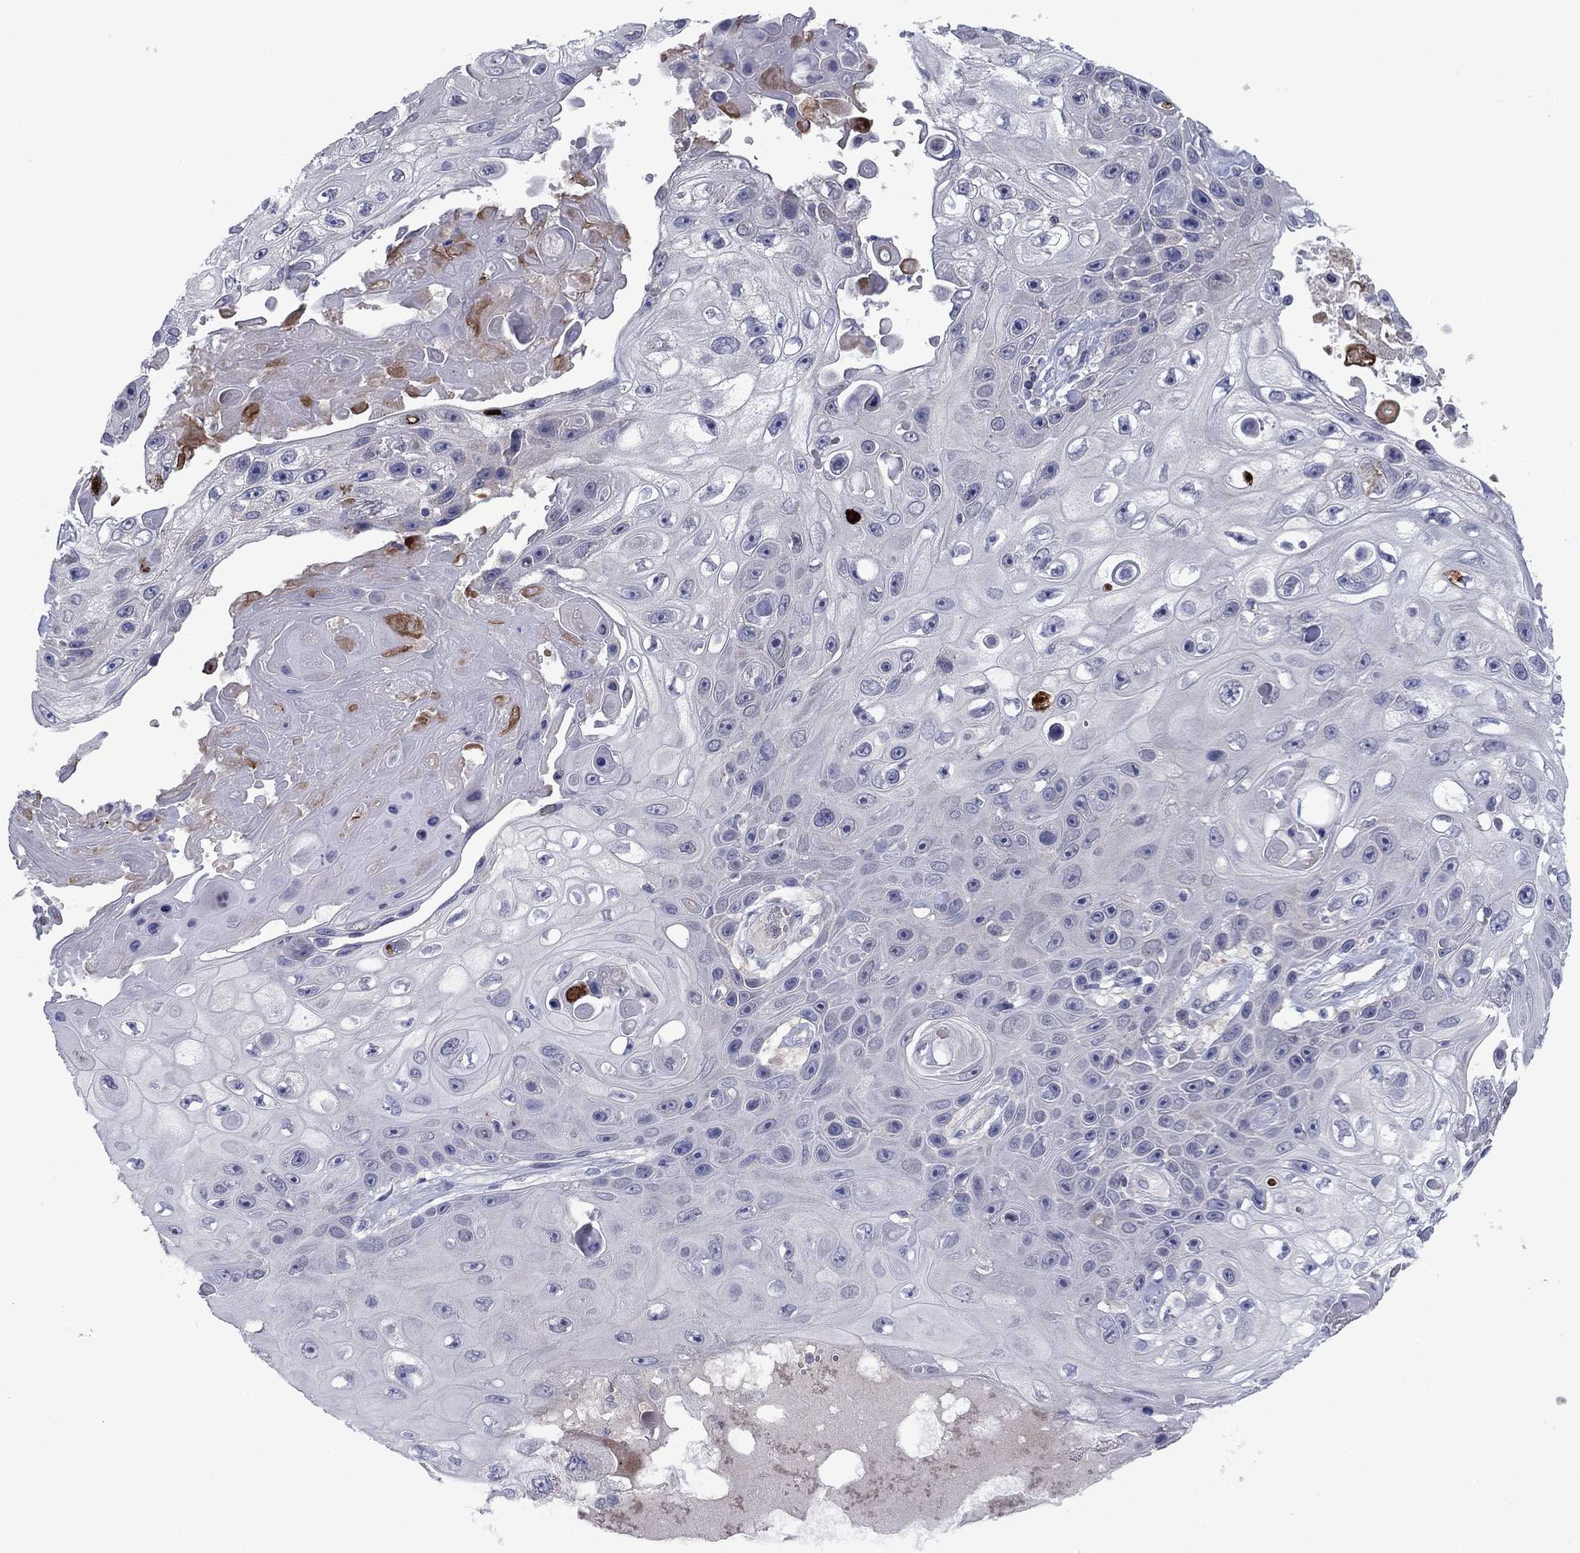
{"staining": {"intensity": "negative", "quantity": "none", "location": "none"}, "tissue": "skin cancer", "cell_type": "Tumor cells", "image_type": "cancer", "snomed": [{"axis": "morphology", "description": "Squamous cell carcinoma, NOS"}, {"axis": "topography", "description": "Skin"}], "caption": "Histopathology image shows no significant protein expression in tumor cells of skin squamous cell carcinoma. (DAB (3,3'-diaminobenzidine) IHC, high magnification).", "gene": "GRHPR", "patient": {"sex": "male", "age": 82}}